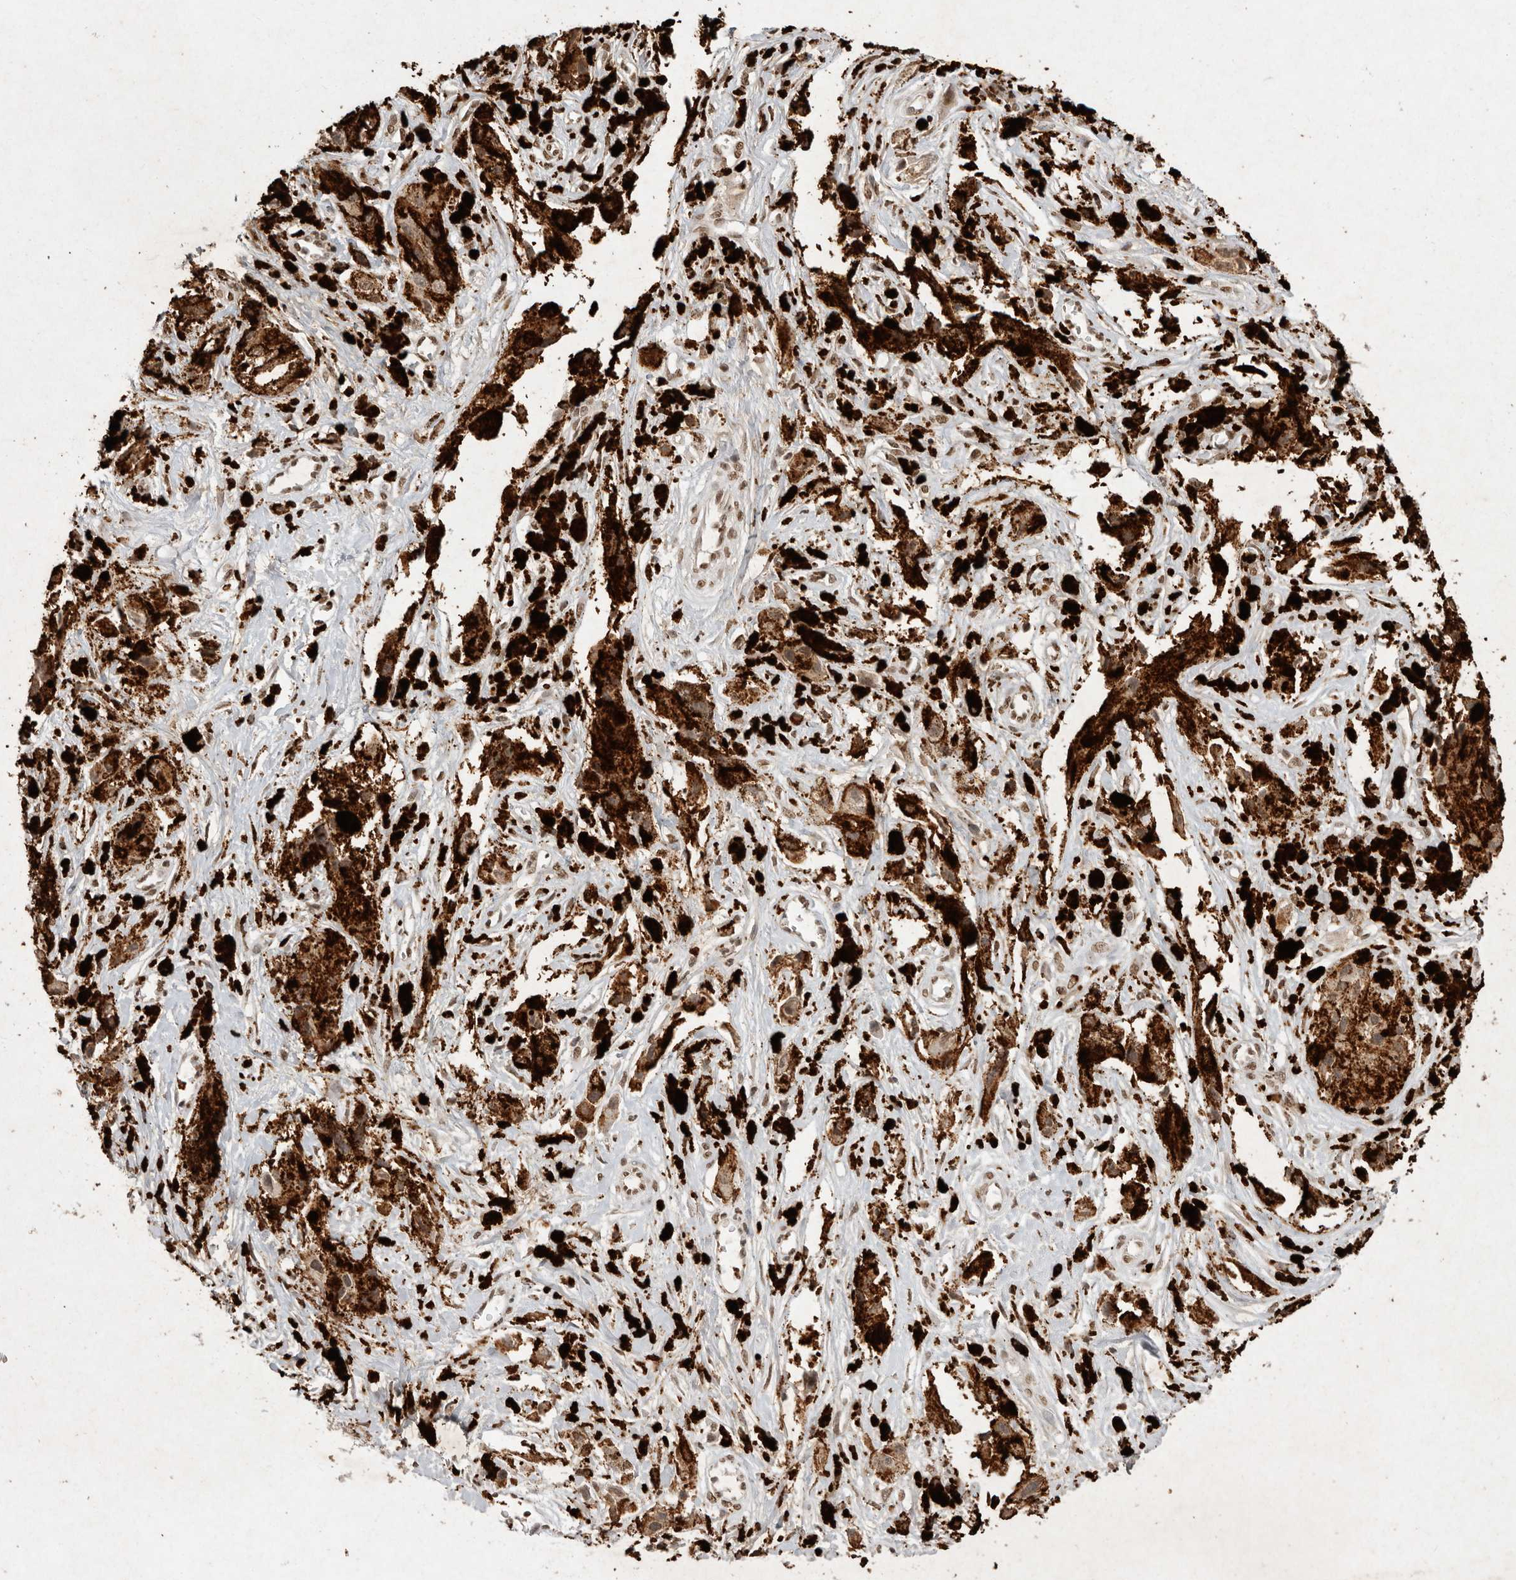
{"staining": {"intensity": "negative", "quantity": "none", "location": "none"}, "tissue": "melanoma", "cell_type": "Tumor cells", "image_type": "cancer", "snomed": [{"axis": "morphology", "description": "Malignant melanoma, NOS"}, {"axis": "topography", "description": "Skin"}], "caption": "An image of human malignant melanoma is negative for staining in tumor cells.", "gene": "NKX3-2", "patient": {"sex": "male", "age": 88}}